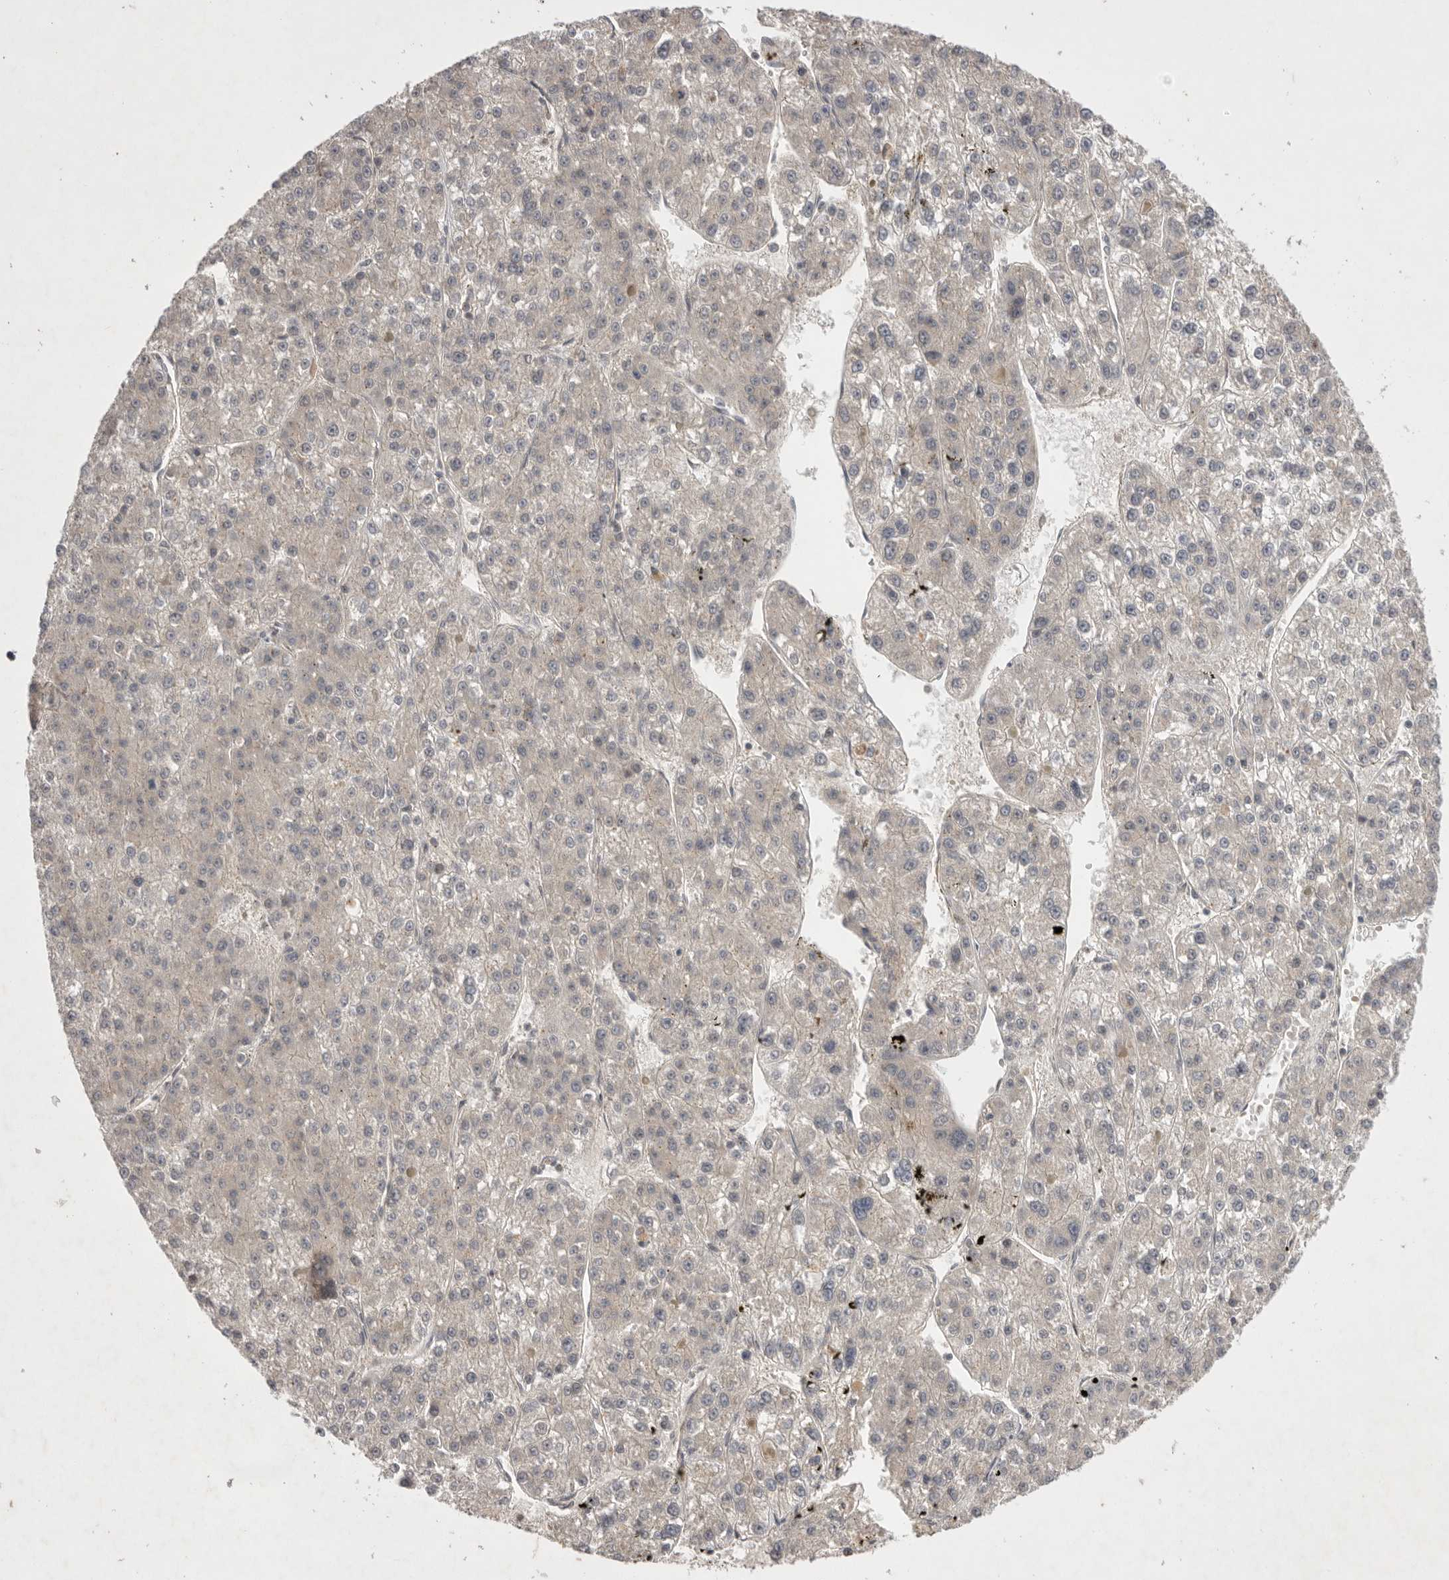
{"staining": {"intensity": "negative", "quantity": "none", "location": "none"}, "tissue": "liver cancer", "cell_type": "Tumor cells", "image_type": "cancer", "snomed": [{"axis": "morphology", "description": "Carcinoma, Hepatocellular, NOS"}, {"axis": "topography", "description": "Liver"}], "caption": "High power microscopy micrograph of an IHC histopathology image of liver cancer (hepatocellular carcinoma), revealing no significant positivity in tumor cells. (Brightfield microscopy of DAB (3,3'-diaminobenzidine) IHC at high magnification).", "gene": "NRCAM", "patient": {"sex": "female", "age": 73}}